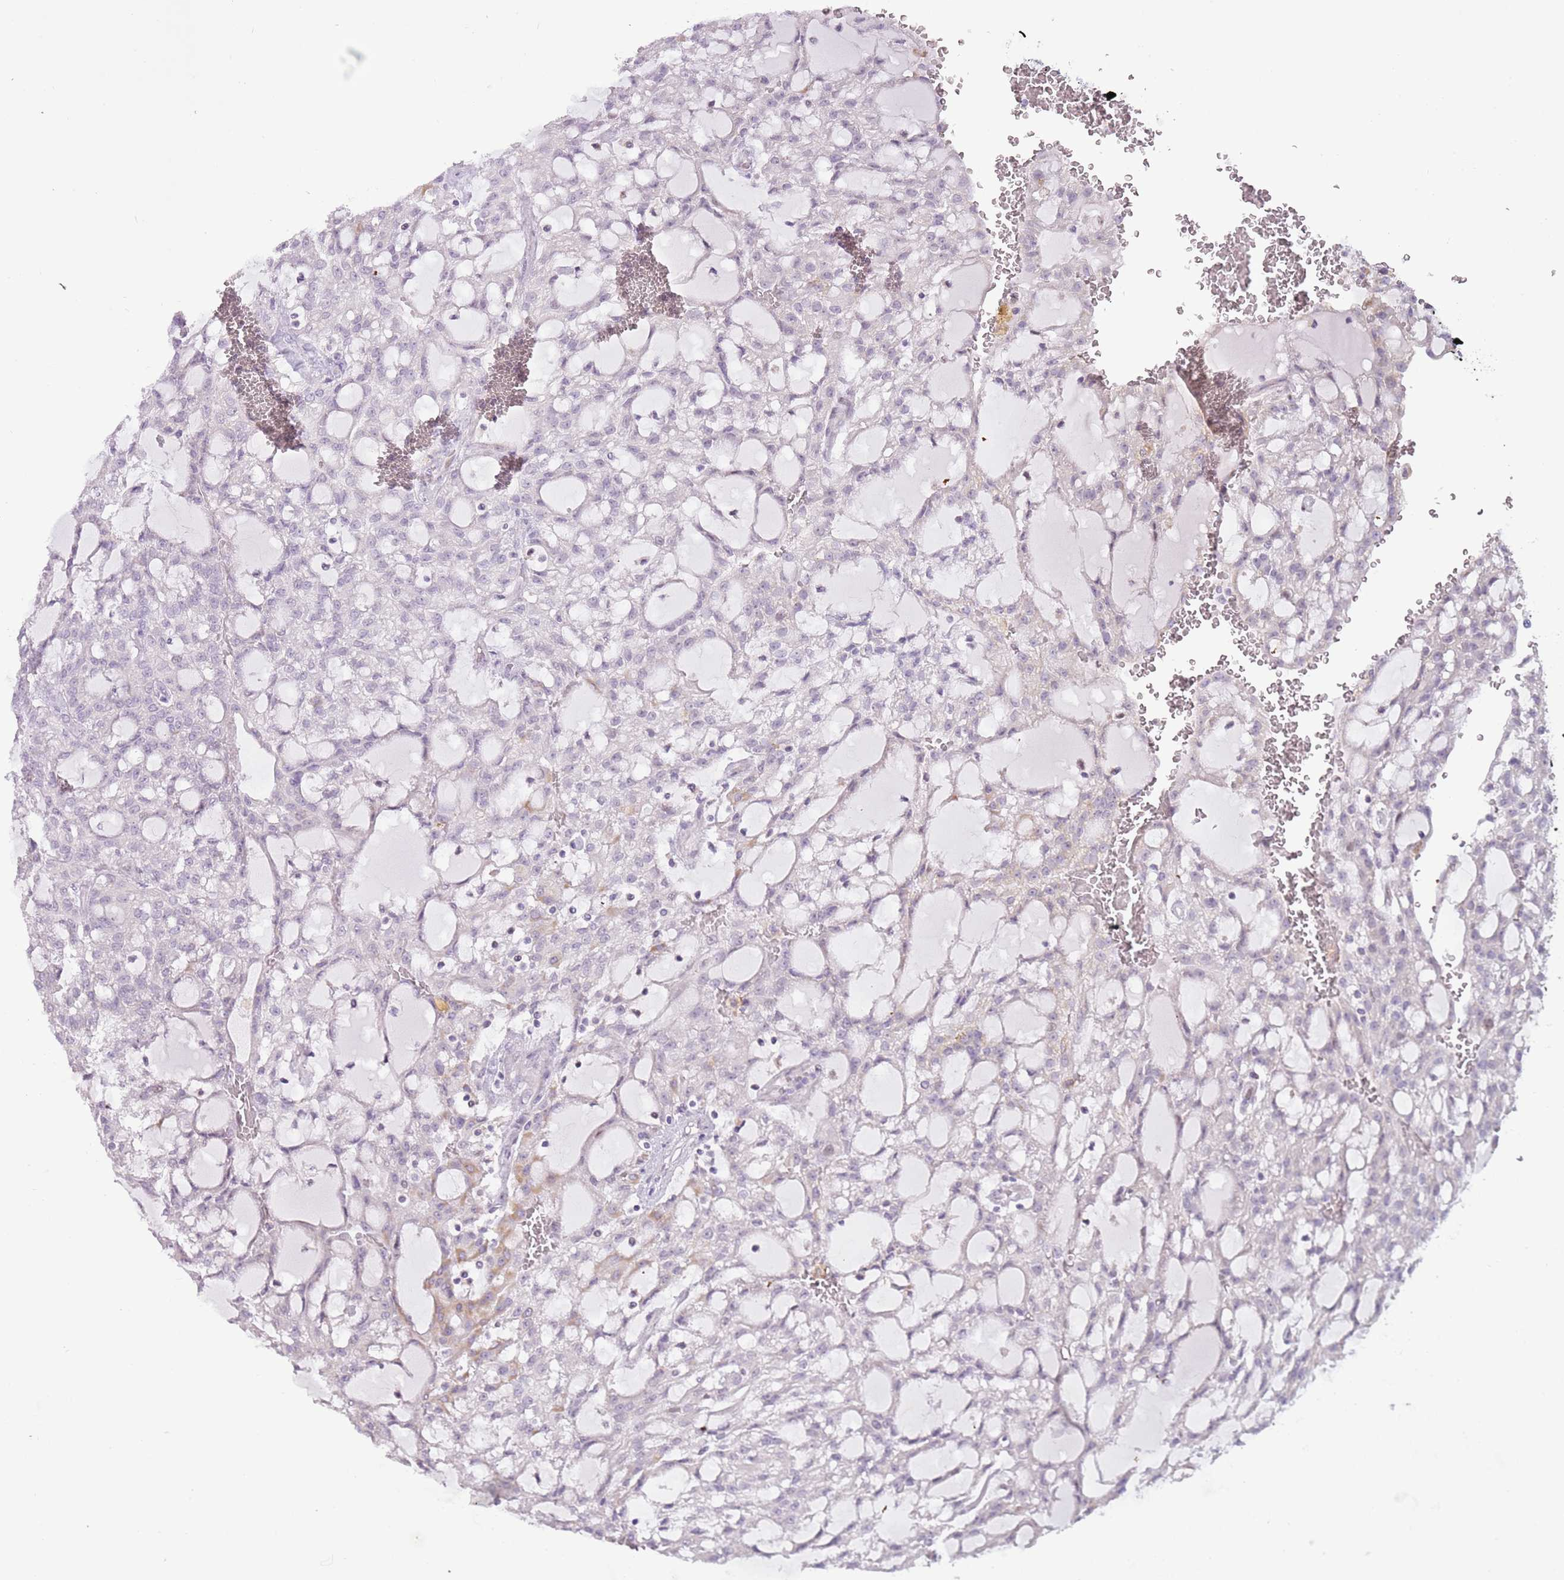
{"staining": {"intensity": "weak", "quantity": "<25%", "location": "cytoplasmic/membranous"}, "tissue": "renal cancer", "cell_type": "Tumor cells", "image_type": "cancer", "snomed": [{"axis": "morphology", "description": "Adenocarcinoma, NOS"}, {"axis": "topography", "description": "Kidney"}], "caption": "Image shows no protein staining in tumor cells of renal adenocarcinoma tissue.", "gene": "MLLT11", "patient": {"sex": "male", "age": 63}}